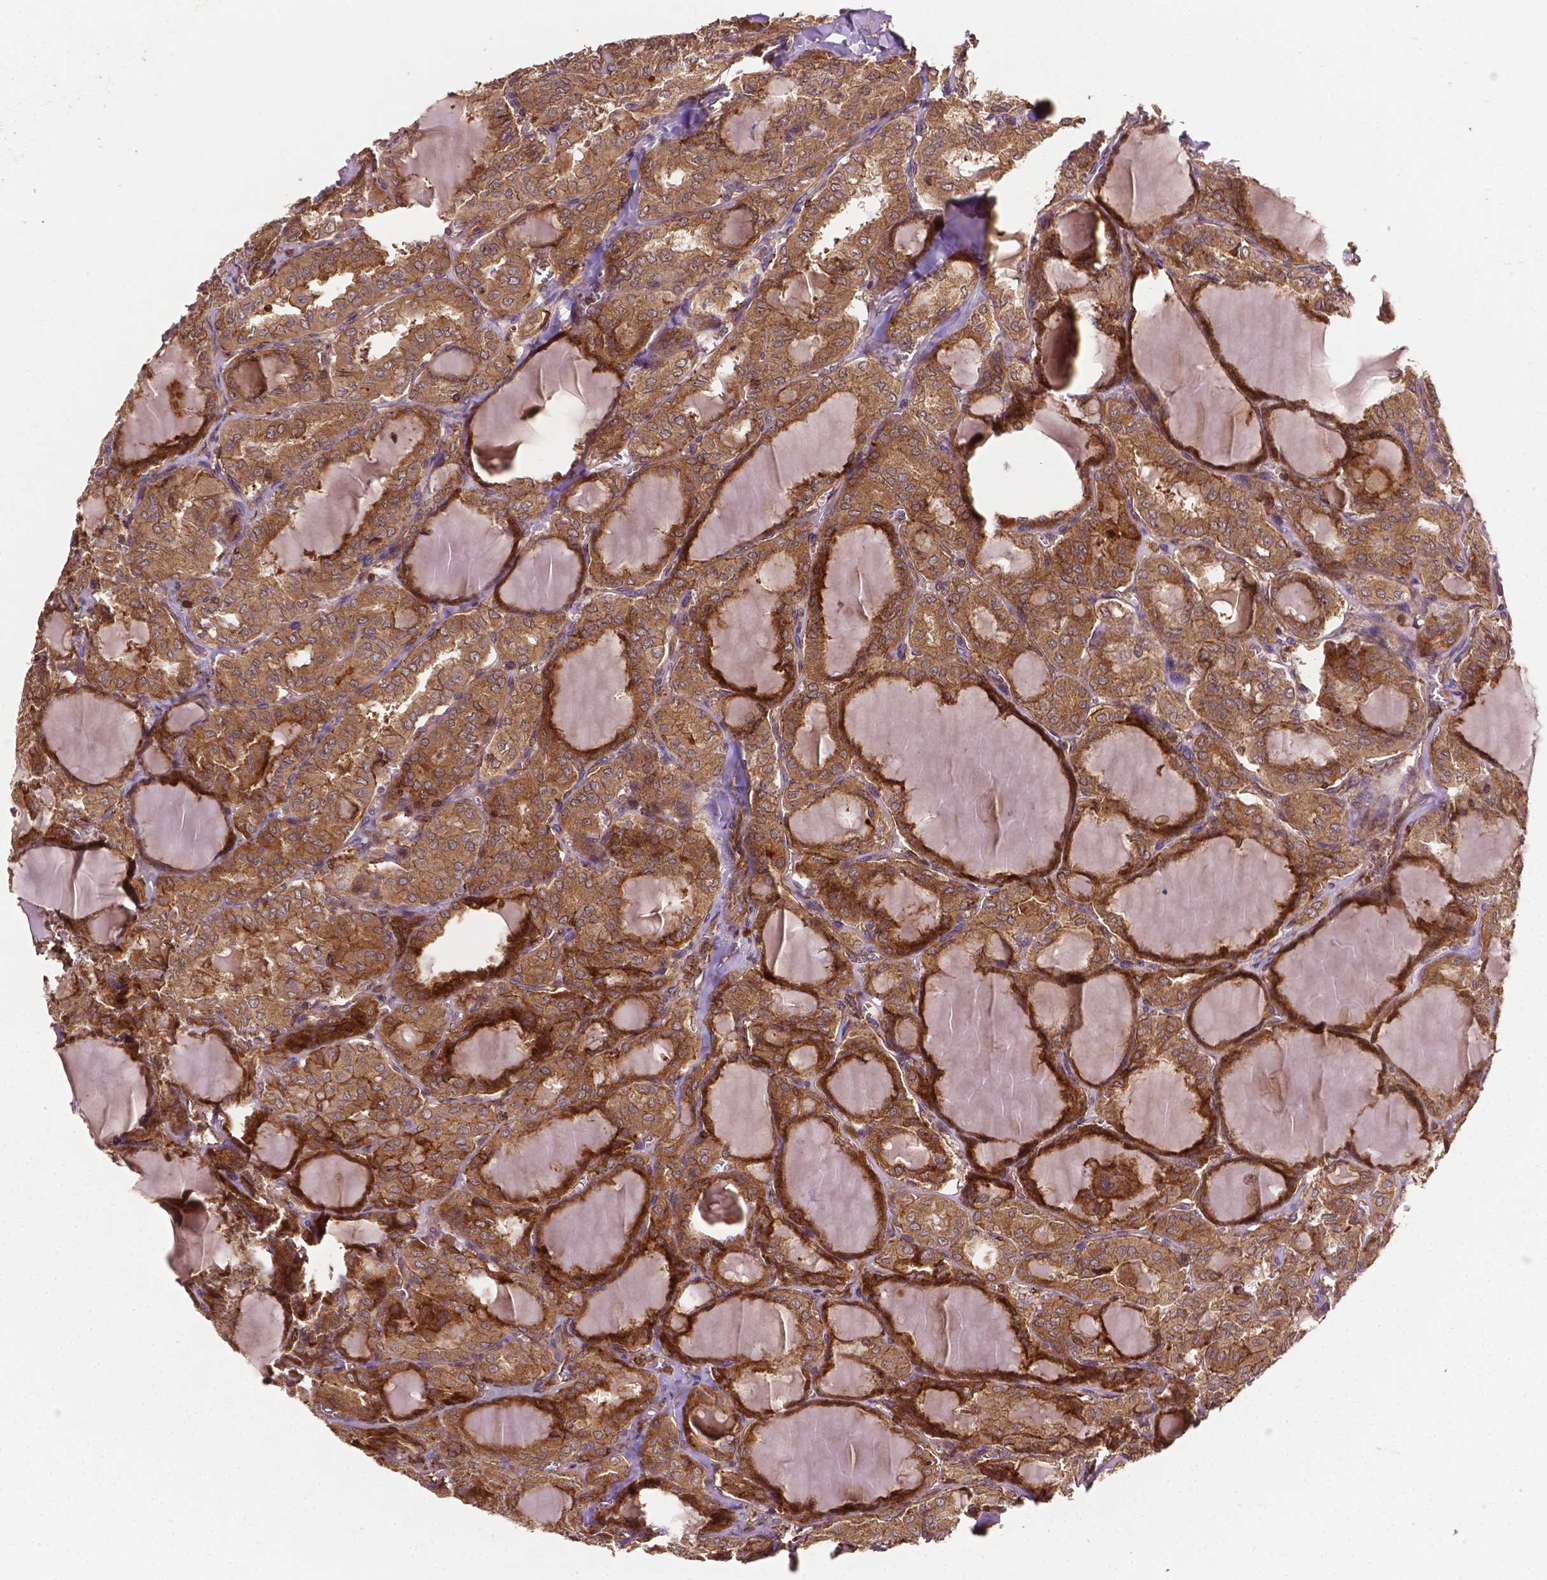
{"staining": {"intensity": "moderate", "quantity": ">75%", "location": "cytoplasmic/membranous"}, "tissue": "thyroid cancer", "cell_type": "Tumor cells", "image_type": "cancer", "snomed": [{"axis": "morphology", "description": "Papillary adenocarcinoma, NOS"}, {"axis": "topography", "description": "Thyroid gland"}], "caption": "Brown immunohistochemical staining in thyroid cancer (papillary adenocarcinoma) shows moderate cytoplasmic/membranous staining in about >75% of tumor cells. (DAB = brown stain, brightfield microscopy at high magnification).", "gene": "ZMYND19", "patient": {"sex": "male", "age": 20}}